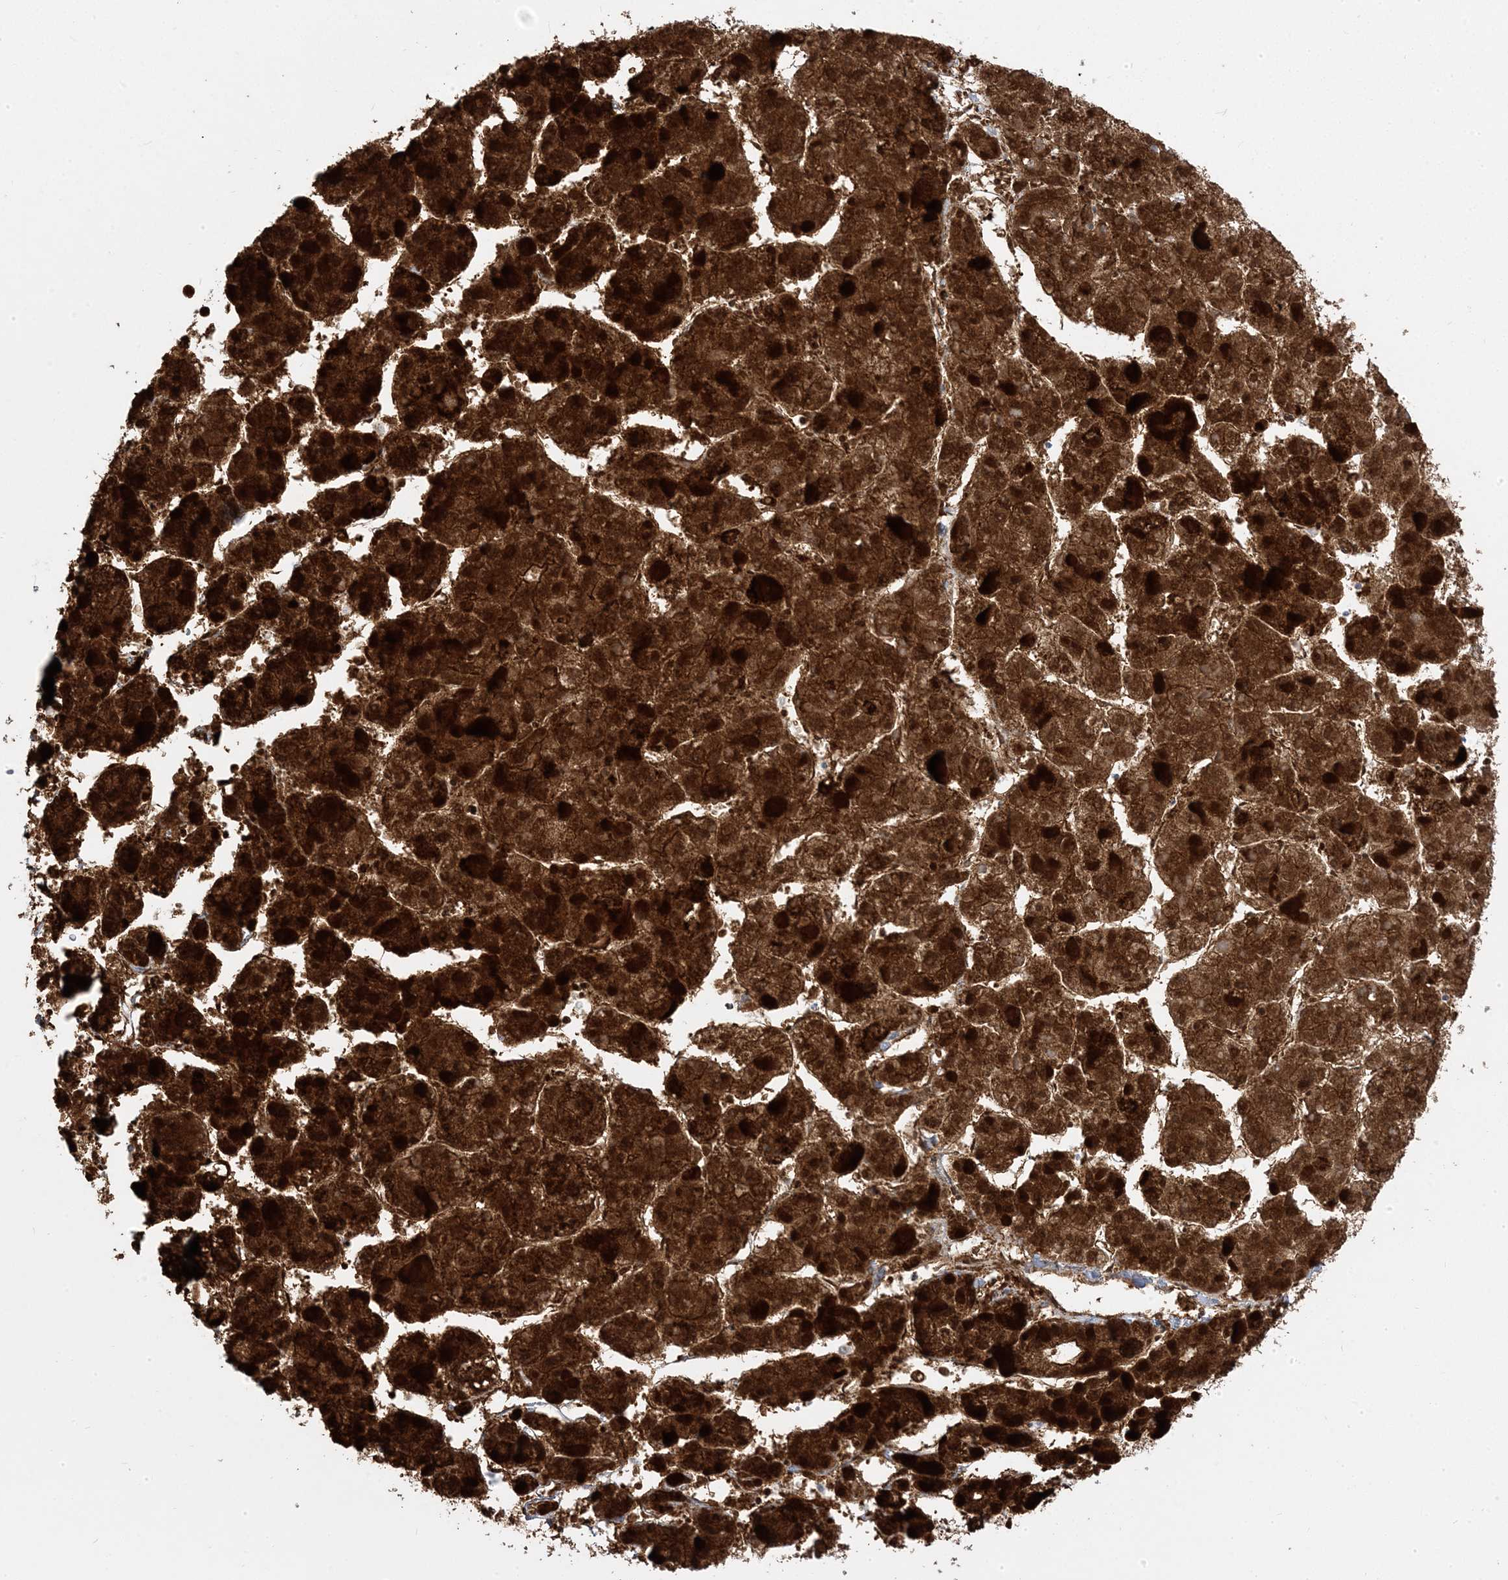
{"staining": {"intensity": "strong", "quantity": ">75%", "location": "cytoplasmic/membranous"}, "tissue": "liver cancer", "cell_type": "Tumor cells", "image_type": "cancer", "snomed": [{"axis": "morphology", "description": "Carcinoma, Hepatocellular, NOS"}, {"axis": "topography", "description": "Liver"}], "caption": "Protein expression analysis of liver cancer (hepatocellular carcinoma) displays strong cytoplasmic/membranous positivity in approximately >75% of tumor cells.", "gene": "PCCB", "patient": {"sex": "female", "age": 73}}